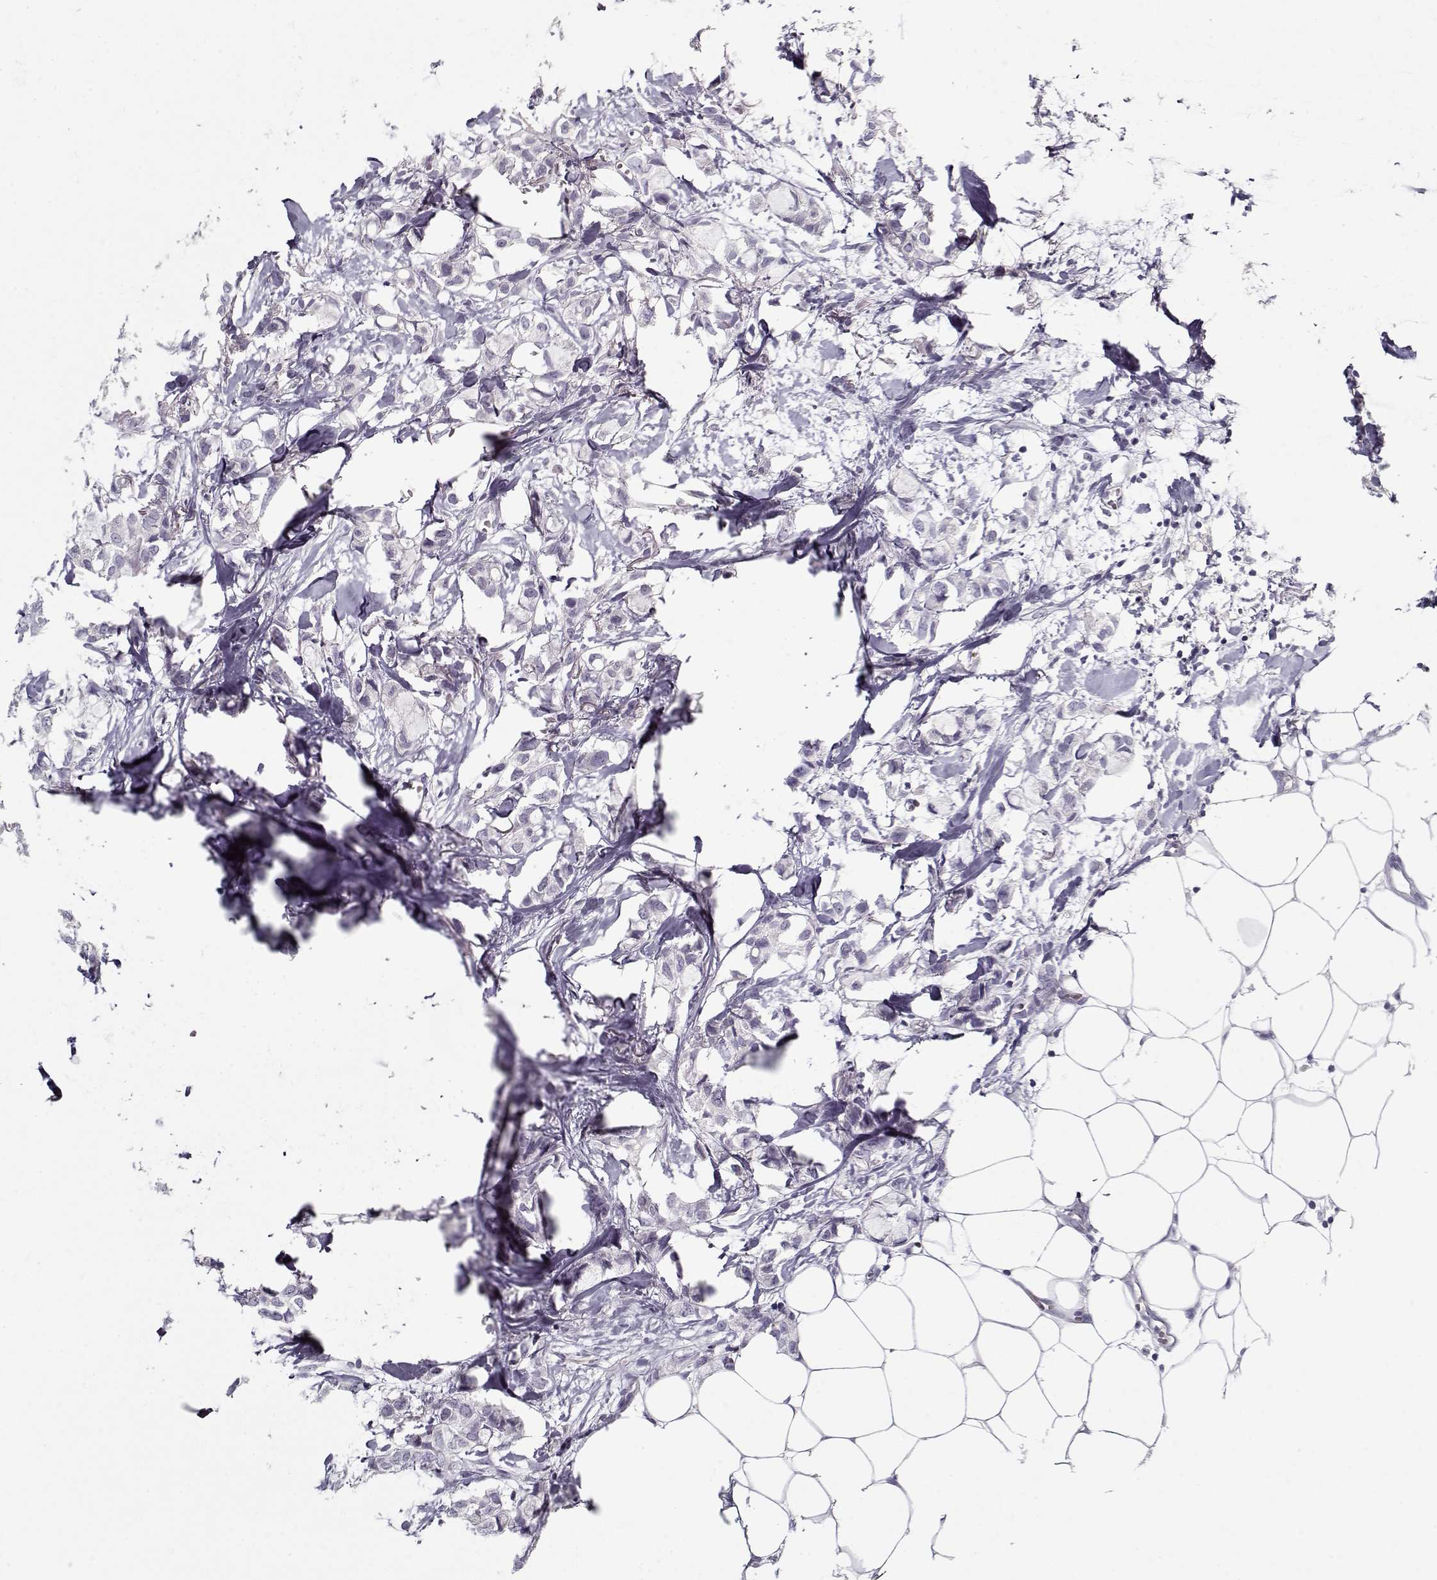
{"staining": {"intensity": "negative", "quantity": "none", "location": "none"}, "tissue": "breast cancer", "cell_type": "Tumor cells", "image_type": "cancer", "snomed": [{"axis": "morphology", "description": "Duct carcinoma"}, {"axis": "topography", "description": "Breast"}], "caption": "Immunohistochemistry image of neoplastic tissue: human invasive ductal carcinoma (breast) stained with DAB (3,3'-diaminobenzidine) shows no significant protein staining in tumor cells.", "gene": "CCDC136", "patient": {"sex": "female", "age": 85}}